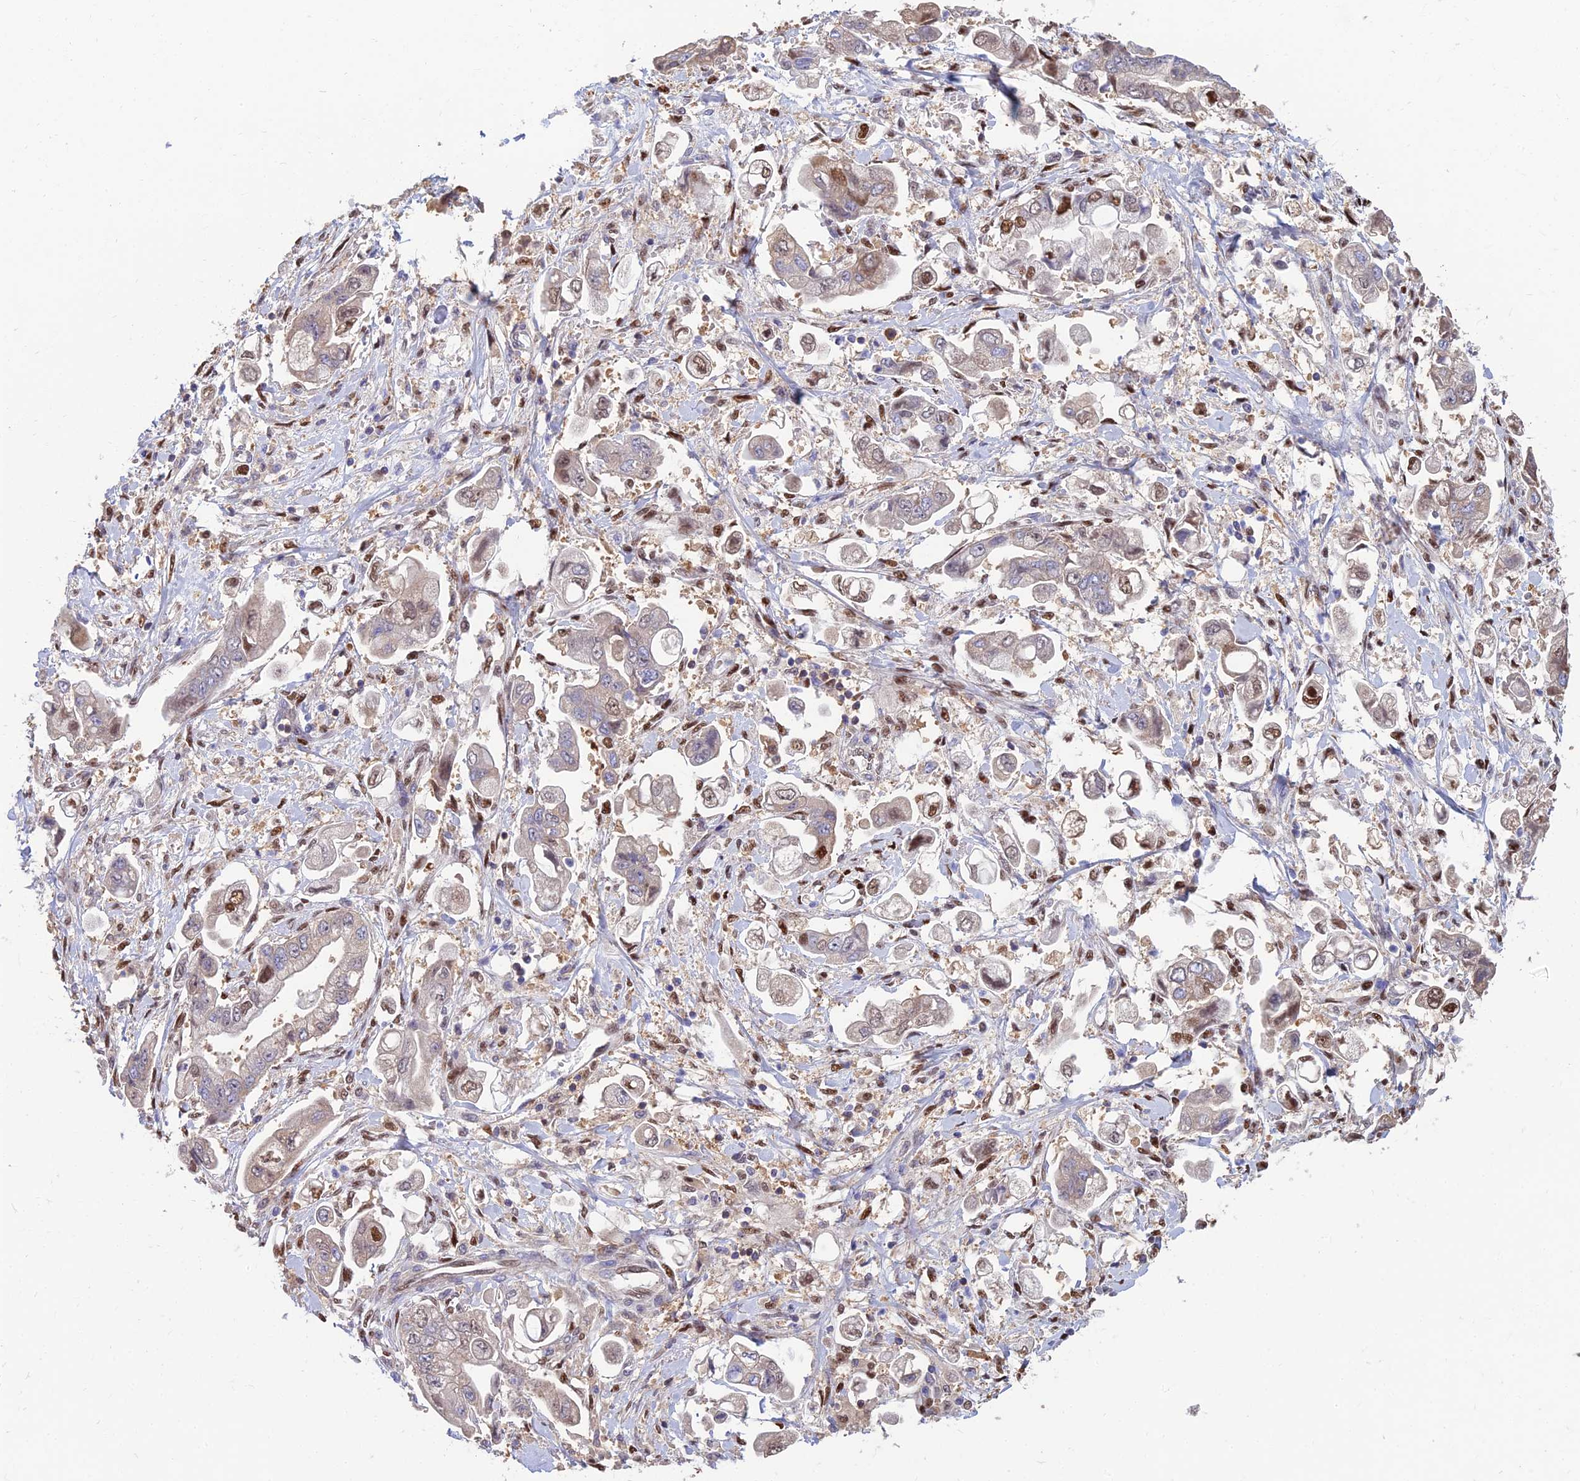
{"staining": {"intensity": "moderate", "quantity": "<25%", "location": "nuclear"}, "tissue": "stomach cancer", "cell_type": "Tumor cells", "image_type": "cancer", "snomed": [{"axis": "morphology", "description": "Adenocarcinoma, NOS"}, {"axis": "topography", "description": "Stomach"}], "caption": "This is an image of IHC staining of adenocarcinoma (stomach), which shows moderate positivity in the nuclear of tumor cells.", "gene": "DNPEP", "patient": {"sex": "male", "age": 62}}